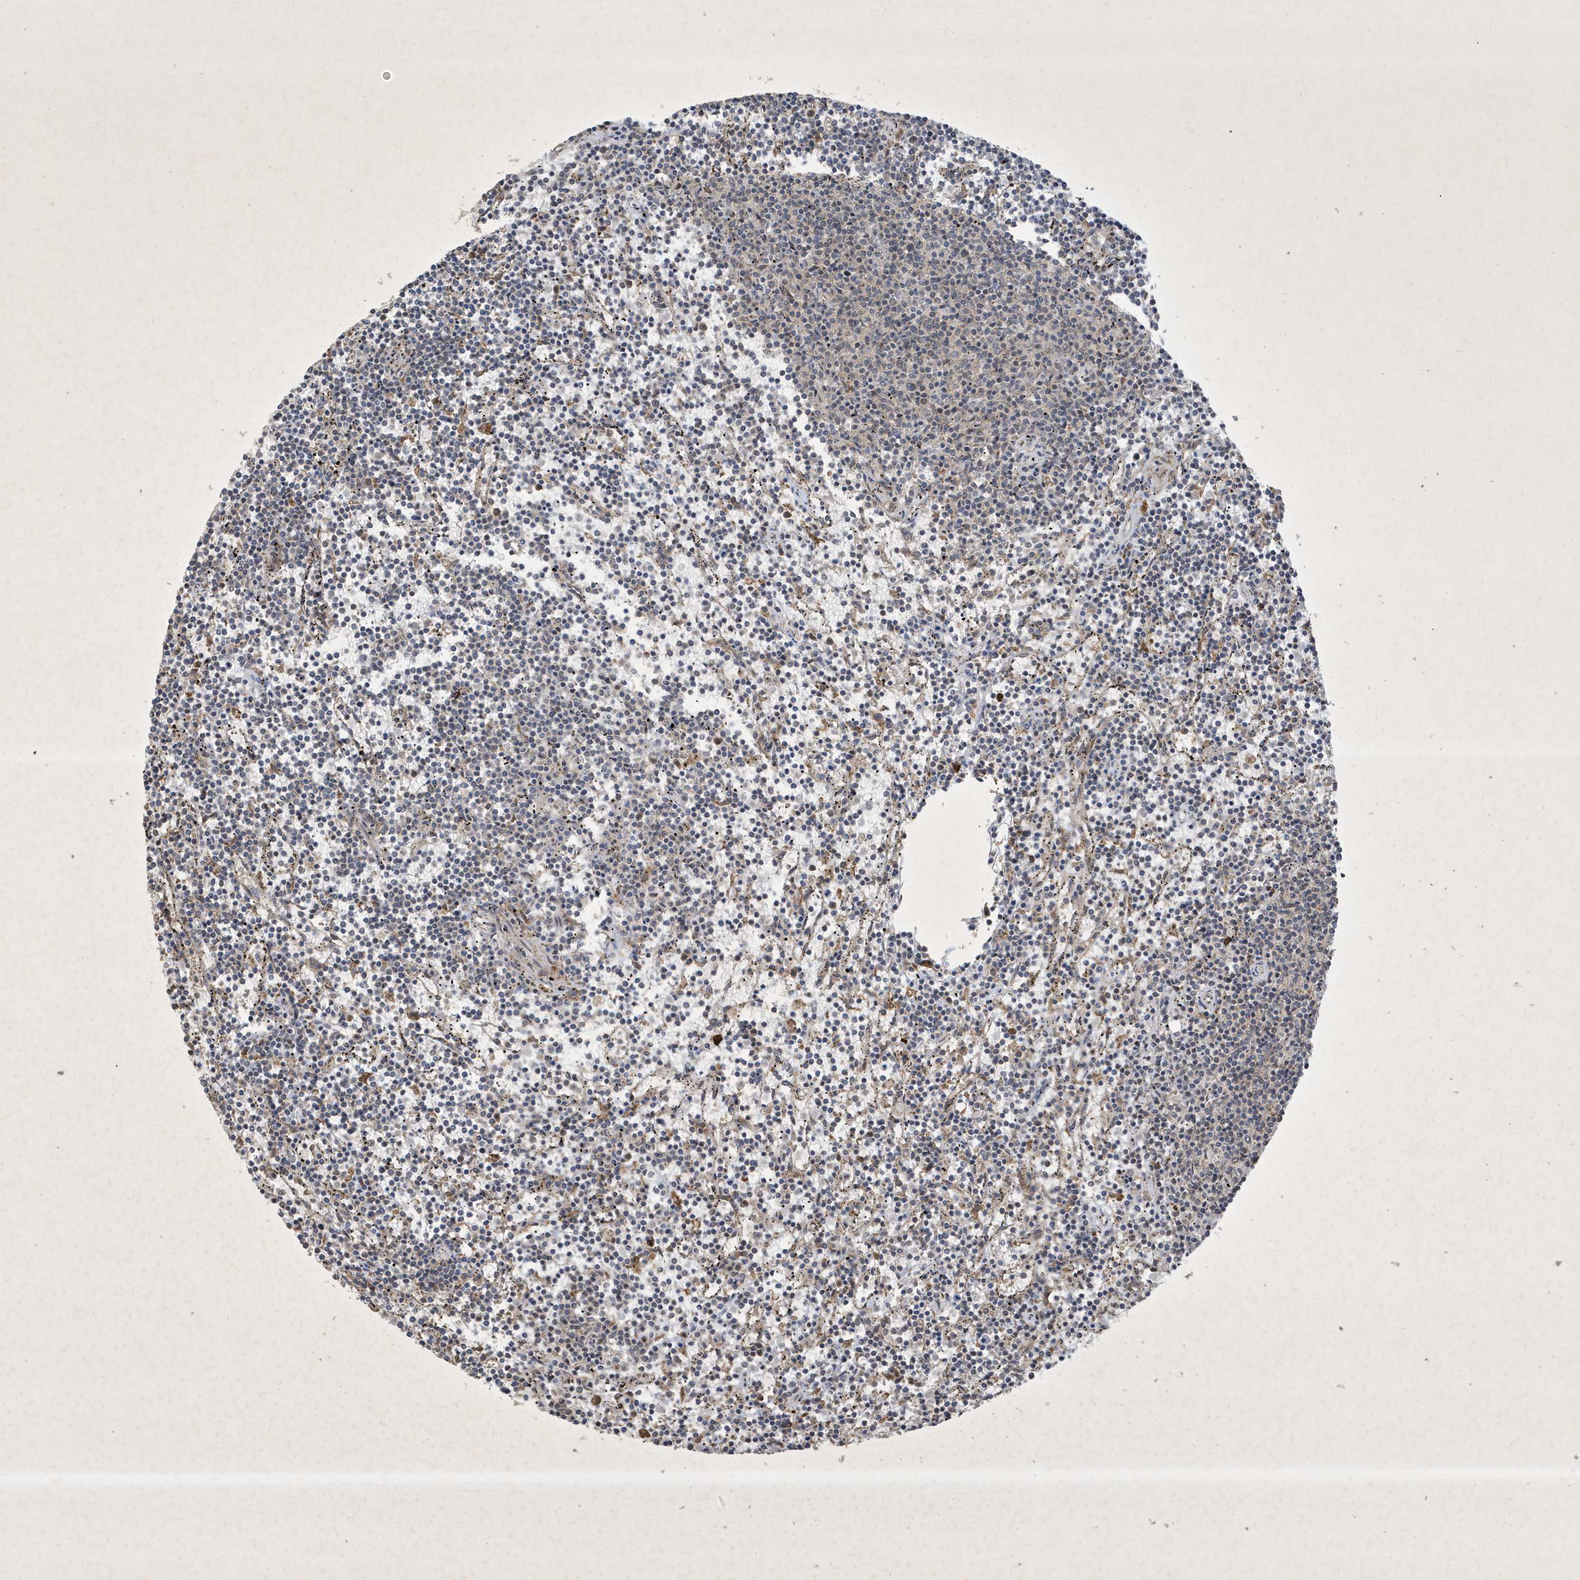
{"staining": {"intensity": "negative", "quantity": "none", "location": "none"}, "tissue": "lymphoma", "cell_type": "Tumor cells", "image_type": "cancer", "snomed": [{"axis": "morphology", "description": "Malignant lymphoma, non-Hodgkin's type, Low grade"}, {"axis": "topography", "description": "Spleen"}], "caption": "Immunohistochemistry (IHC) photomicrograph of neoplastic tissue: malignant lymphoma, non-Hodgkin's type (low-grade) stained with DAB shows no significant protein positivity in tumor cells. (Brightfield microscopy of DAB immunohistochemistry at high magnification).", "gene": "STX10", "patient": {"sex": "female", "age": 50}}